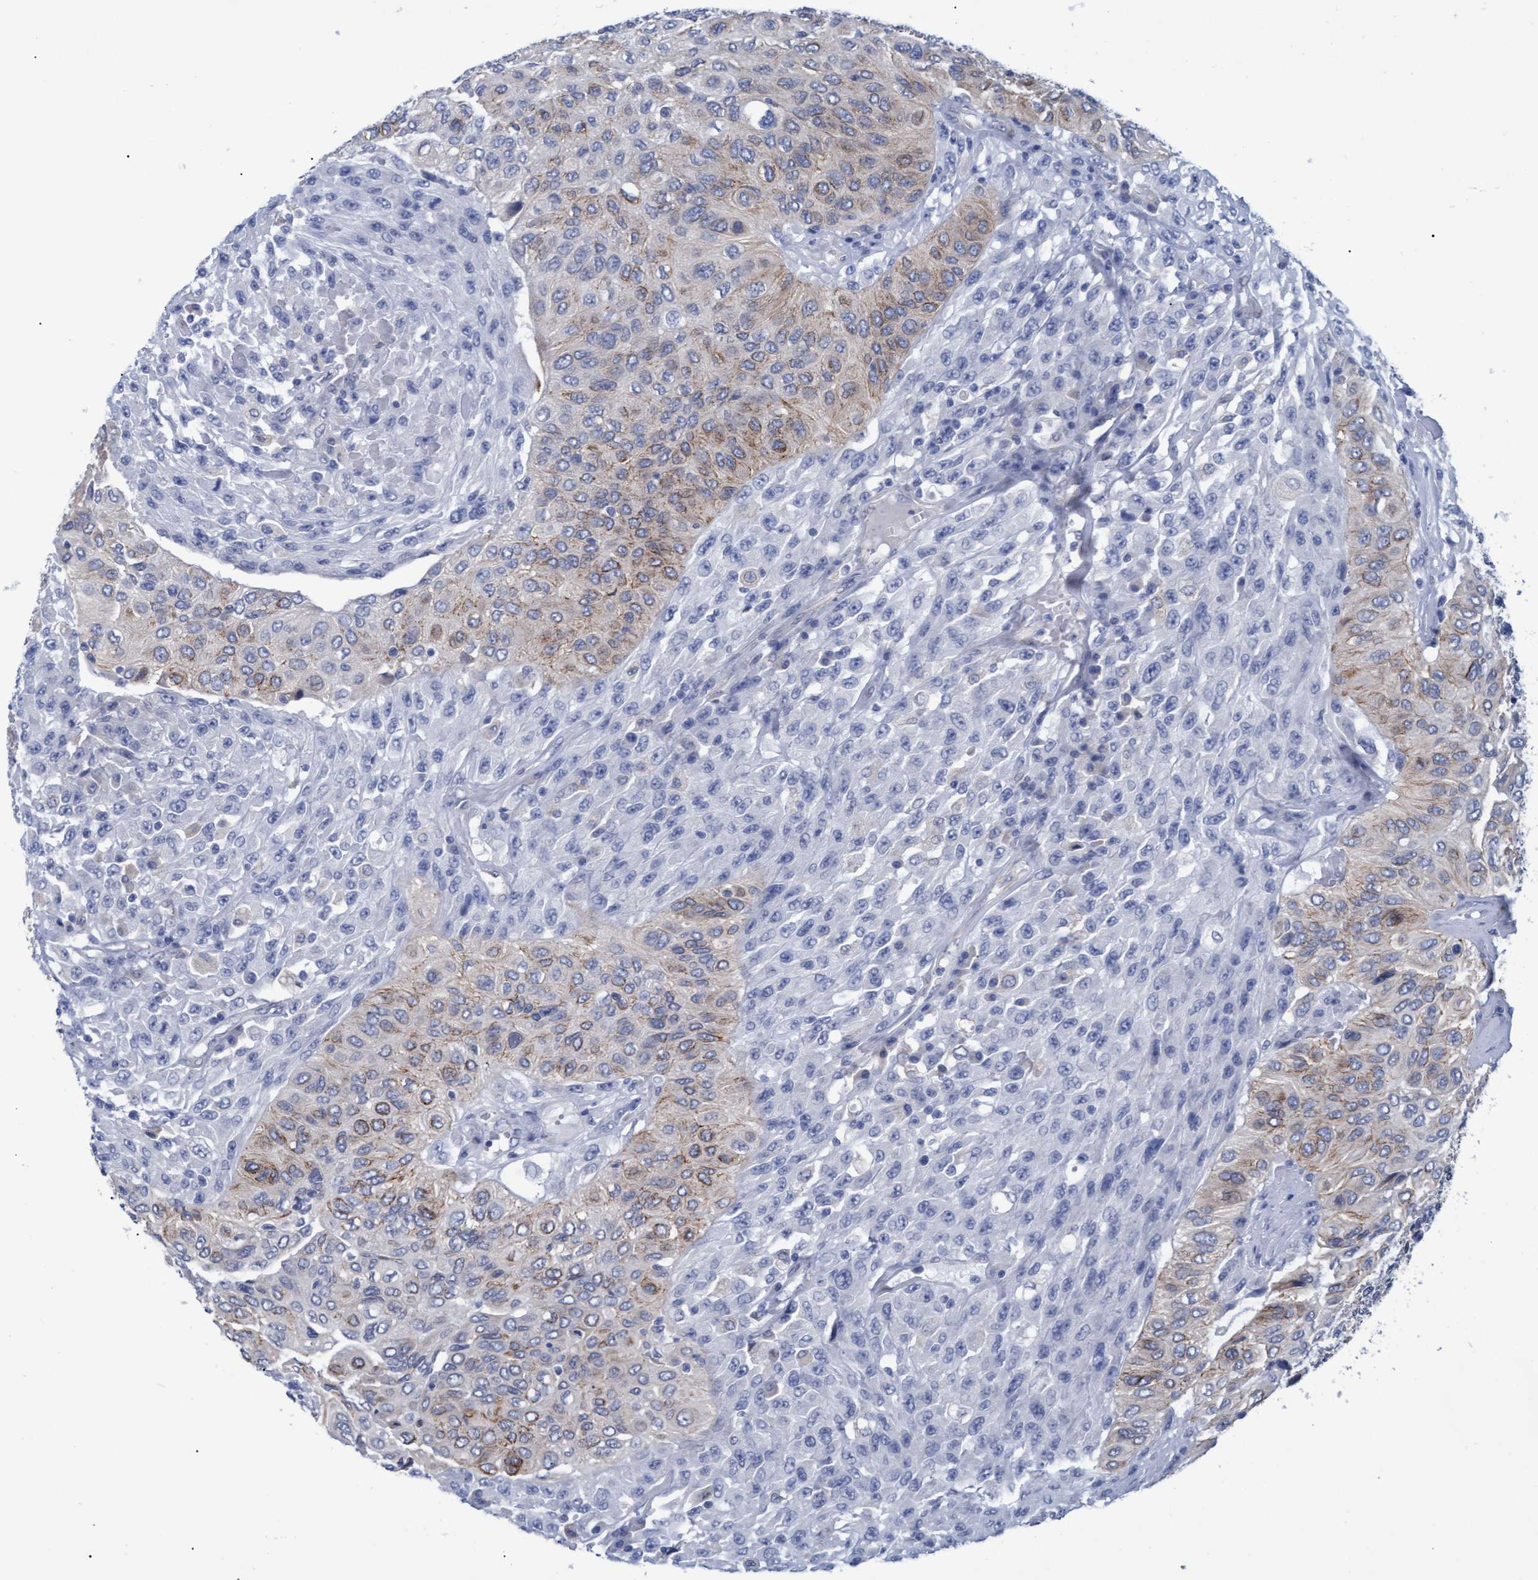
{"staining": {"intensity": "weak", "quantity": "<25%", "location": "cytoplasmic/membranous"}, "tissue": "urothelial cancer", "cell_type": "Tumor cells", "image_type": "cancer", "snomed": [{"axis": "morphology", "description": "Urothelial carcinoma, High grade"}, {"axis": "topography", "description": "Urinary bladder"}], "caption": "Urothelial cancer was stained to show a protein in brown. There is no significant positivity in tumor cells.", "gene": "SSTR3", "patient": {"sex": "male", "age": 66}}